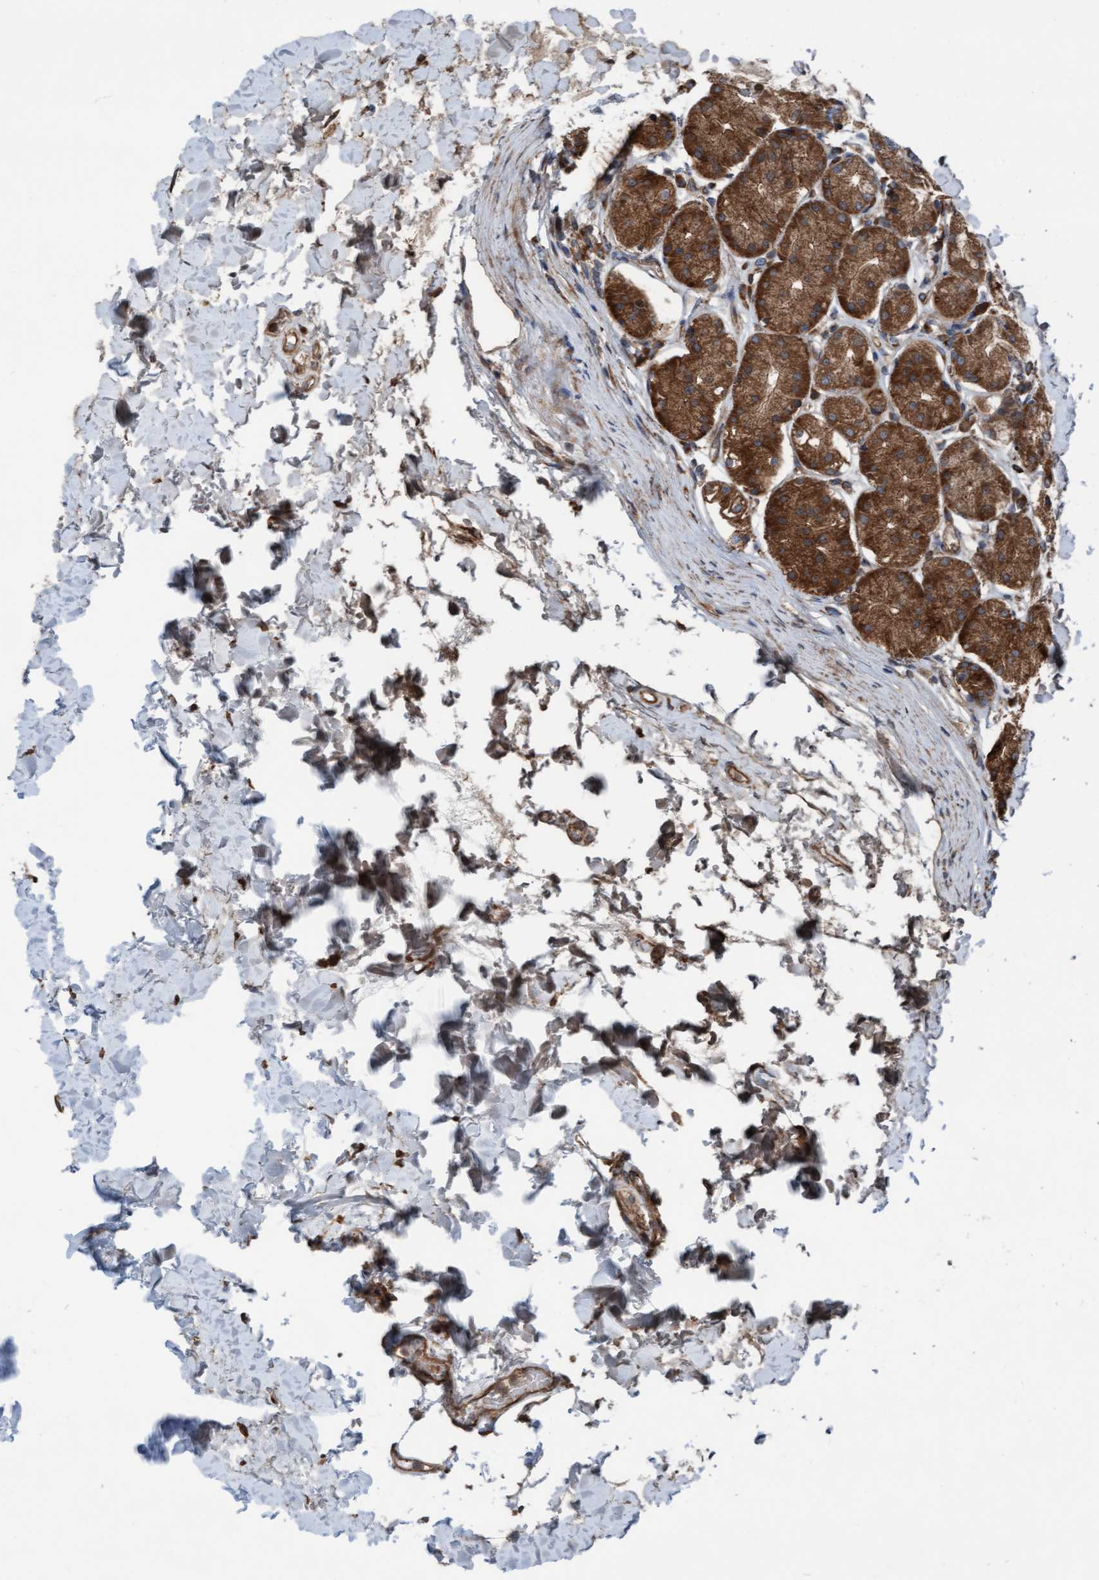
{"staining": {"intensity": "strong", "quantity": ">75%", "location": "cytoplasmic/membranous"}, "tissue": "stomach", "cell_type": "Glandular cells", "image_type": "normal", "snomed": [{"axis": "morphology", "description": "Normal tissue, NOS"}, {"axis": "topography", "description": "Stomach"}, {"axis": "topography", "description": "Stomach, lower"}], "caption": "This is an image of immunohistochemistry staining of benign stomach, which shows strong staining in the cytoplasmic/membranous of glandular cells.", "gene": "RAP1GAP2", "patient": {"sex": "female", "age": 56}}